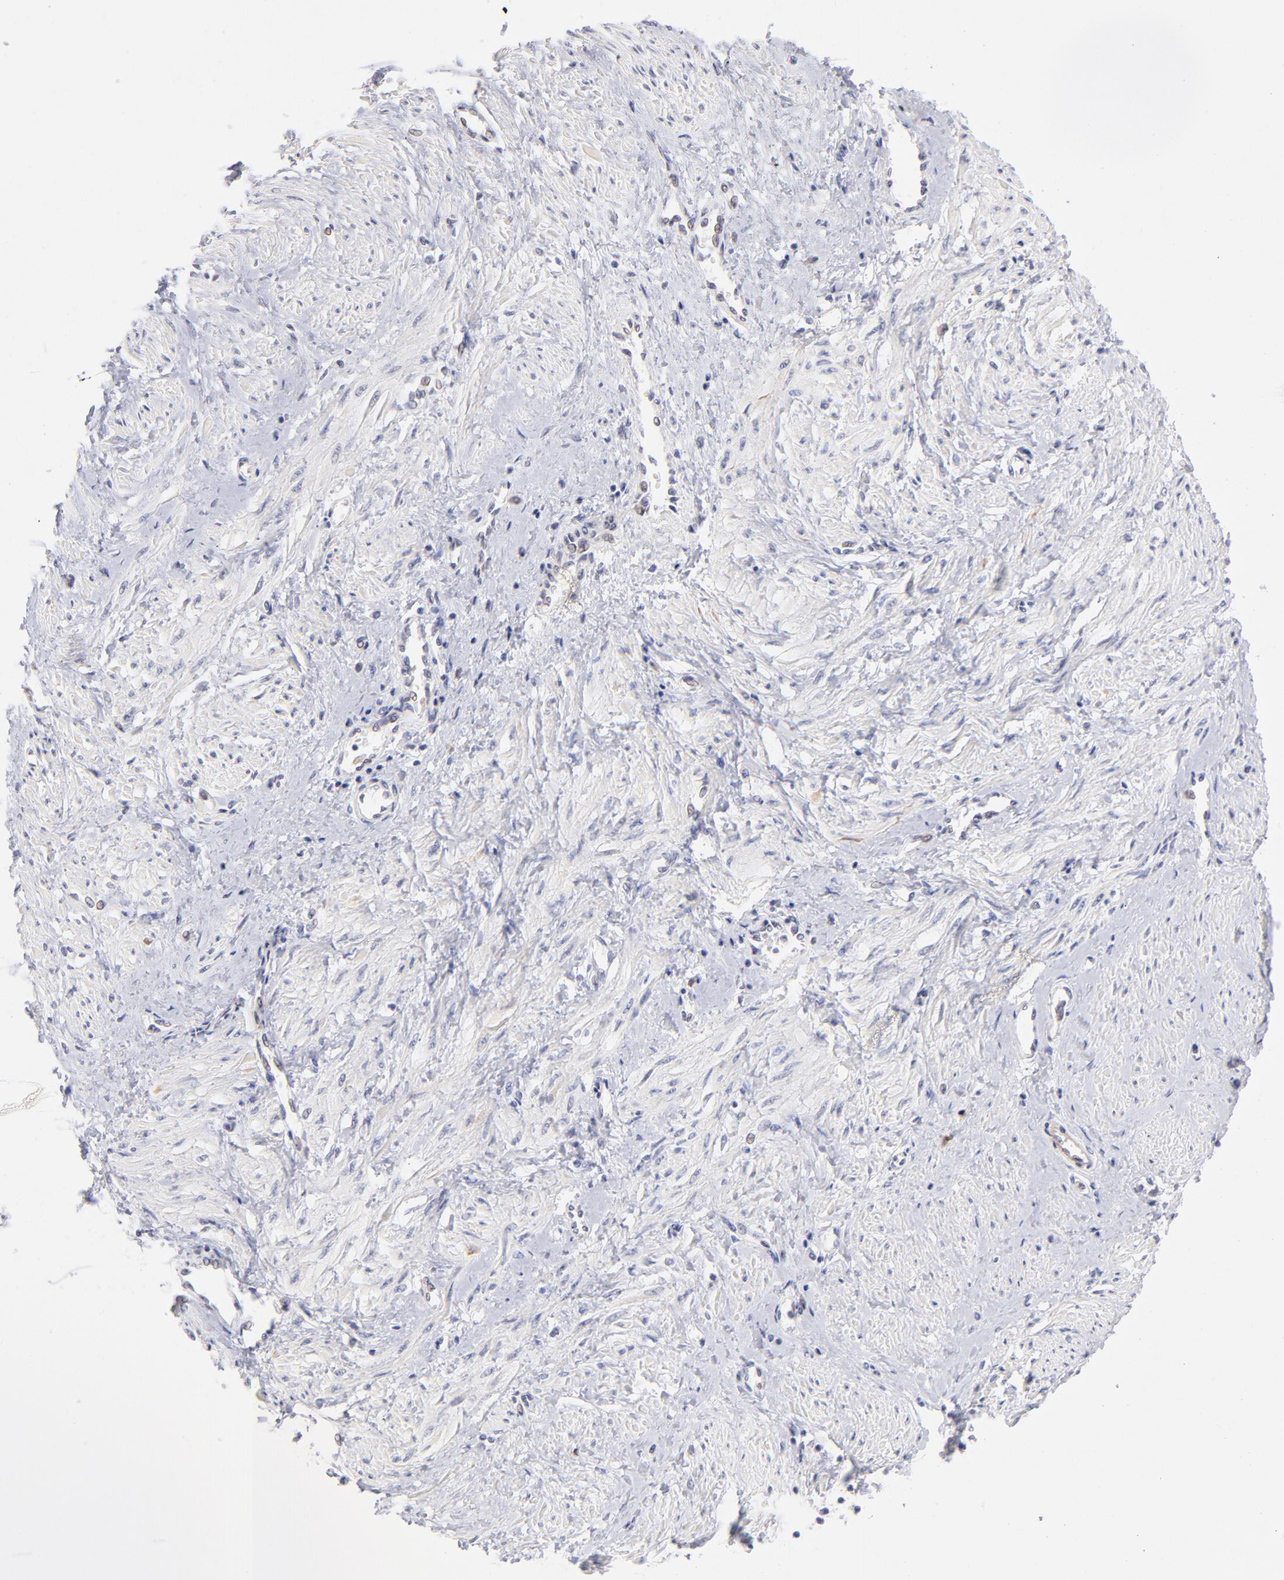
{"staining": {"intensity": "negative", "quantity": "none", "location": "none"}, "tissue": "smooth muscle", "cell_type": "Smooth muscle cells", "image_type": "normal", "snomed": [{"axis": "morphology", "description": "Normal tissue, NOS"}, {"axis": "topography", "description": "Smooth muscle"}, {"axis": "topography", "description": "Uterus"}], "caption": "The micrograph demonstrates no staining of smooth muscle cells in normal smooth muscle.", "gene": "LTB4R", "patient": {"sex": "female", "age": 39}}